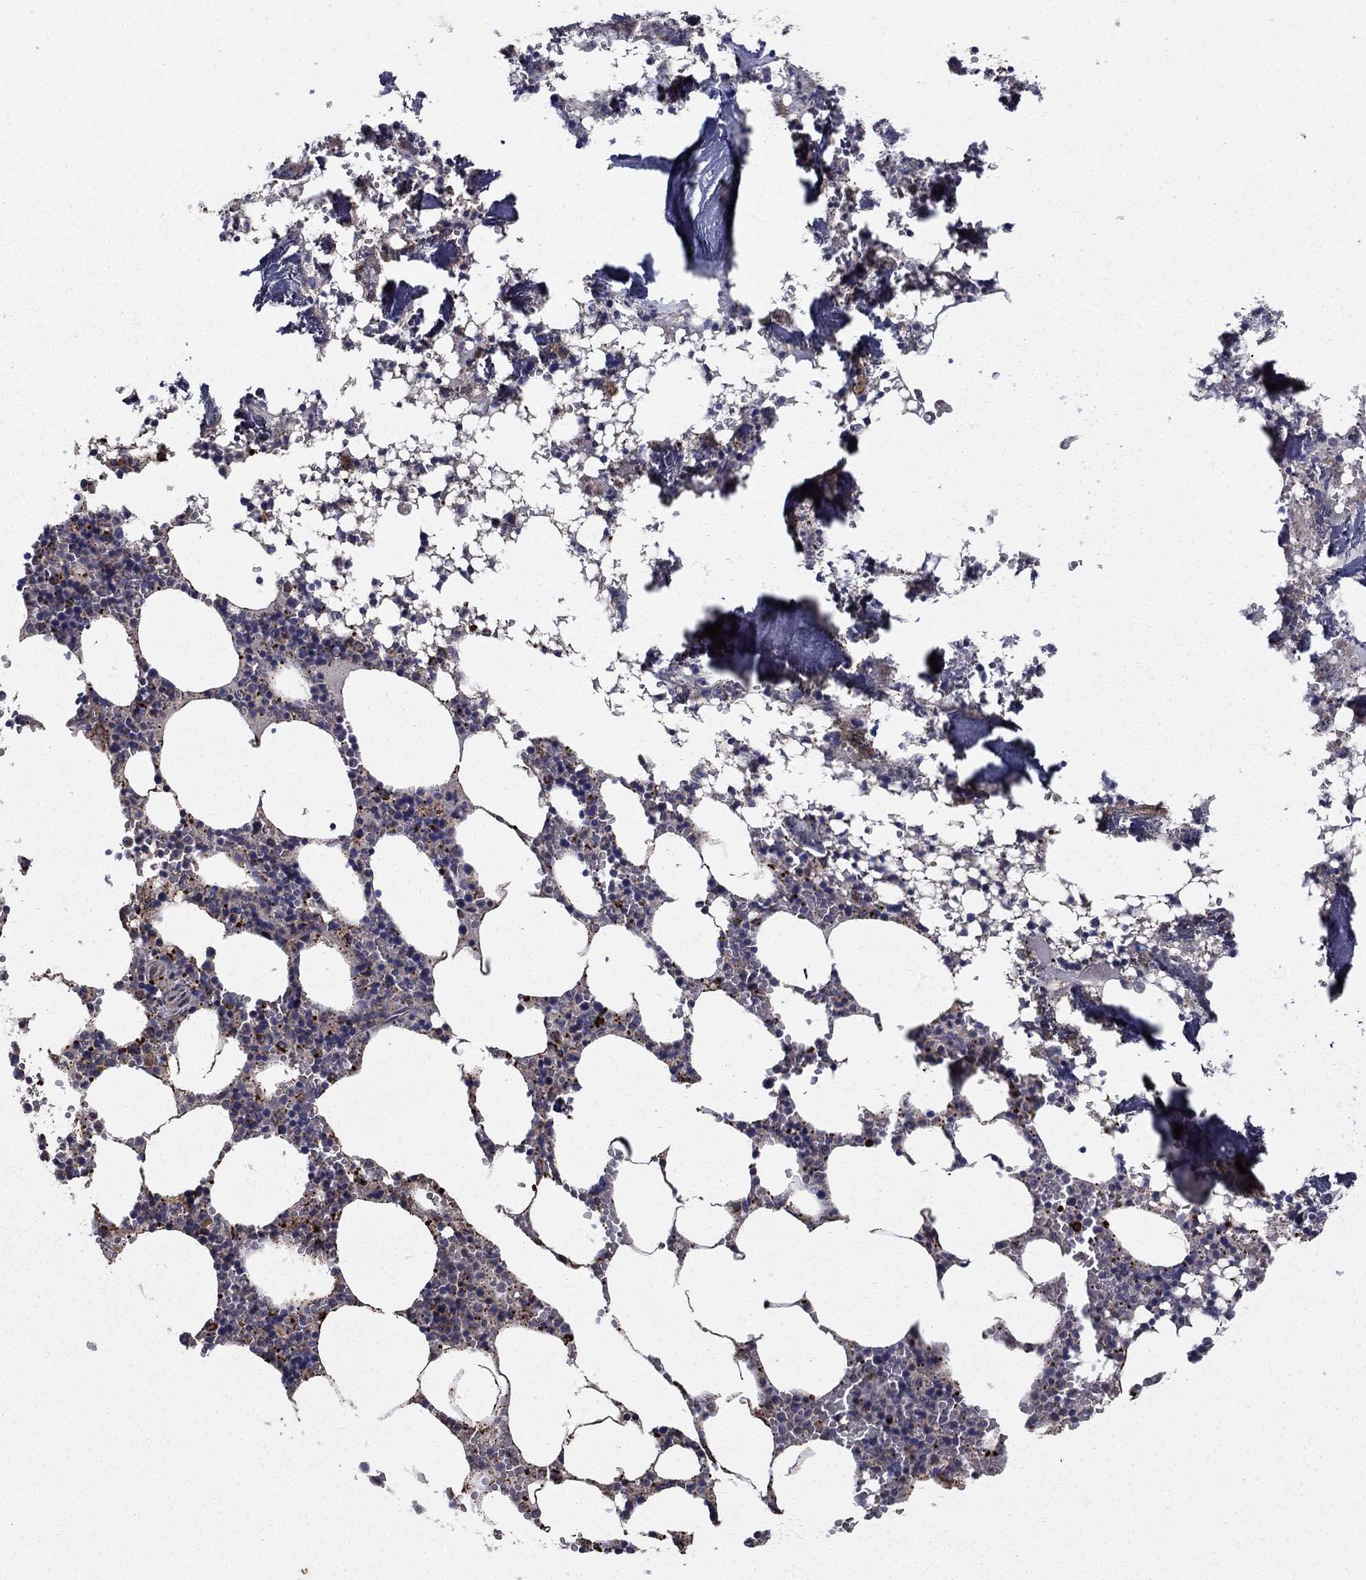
{"staining": {"intensity": "strong", "quantity": "<25%", "location": "cytoplasmic/membranous"}, "tissue": "bone marrow", "cell_type": "Hematopoietic cells", "image_type": "normal", "snomed": [{"axis": "morphology", "description": "Normal tissue, NOS"}, {"axis": "topography", "description": "Bone marrow"}], "caption": "A brown stain highlights strong cytoplasmic/membranous positivity of a protein in hematopoietic cells of unremarkable human bone marrow.", "gene": "GCSH", "patient": {"sex": "female", "age": 64}}